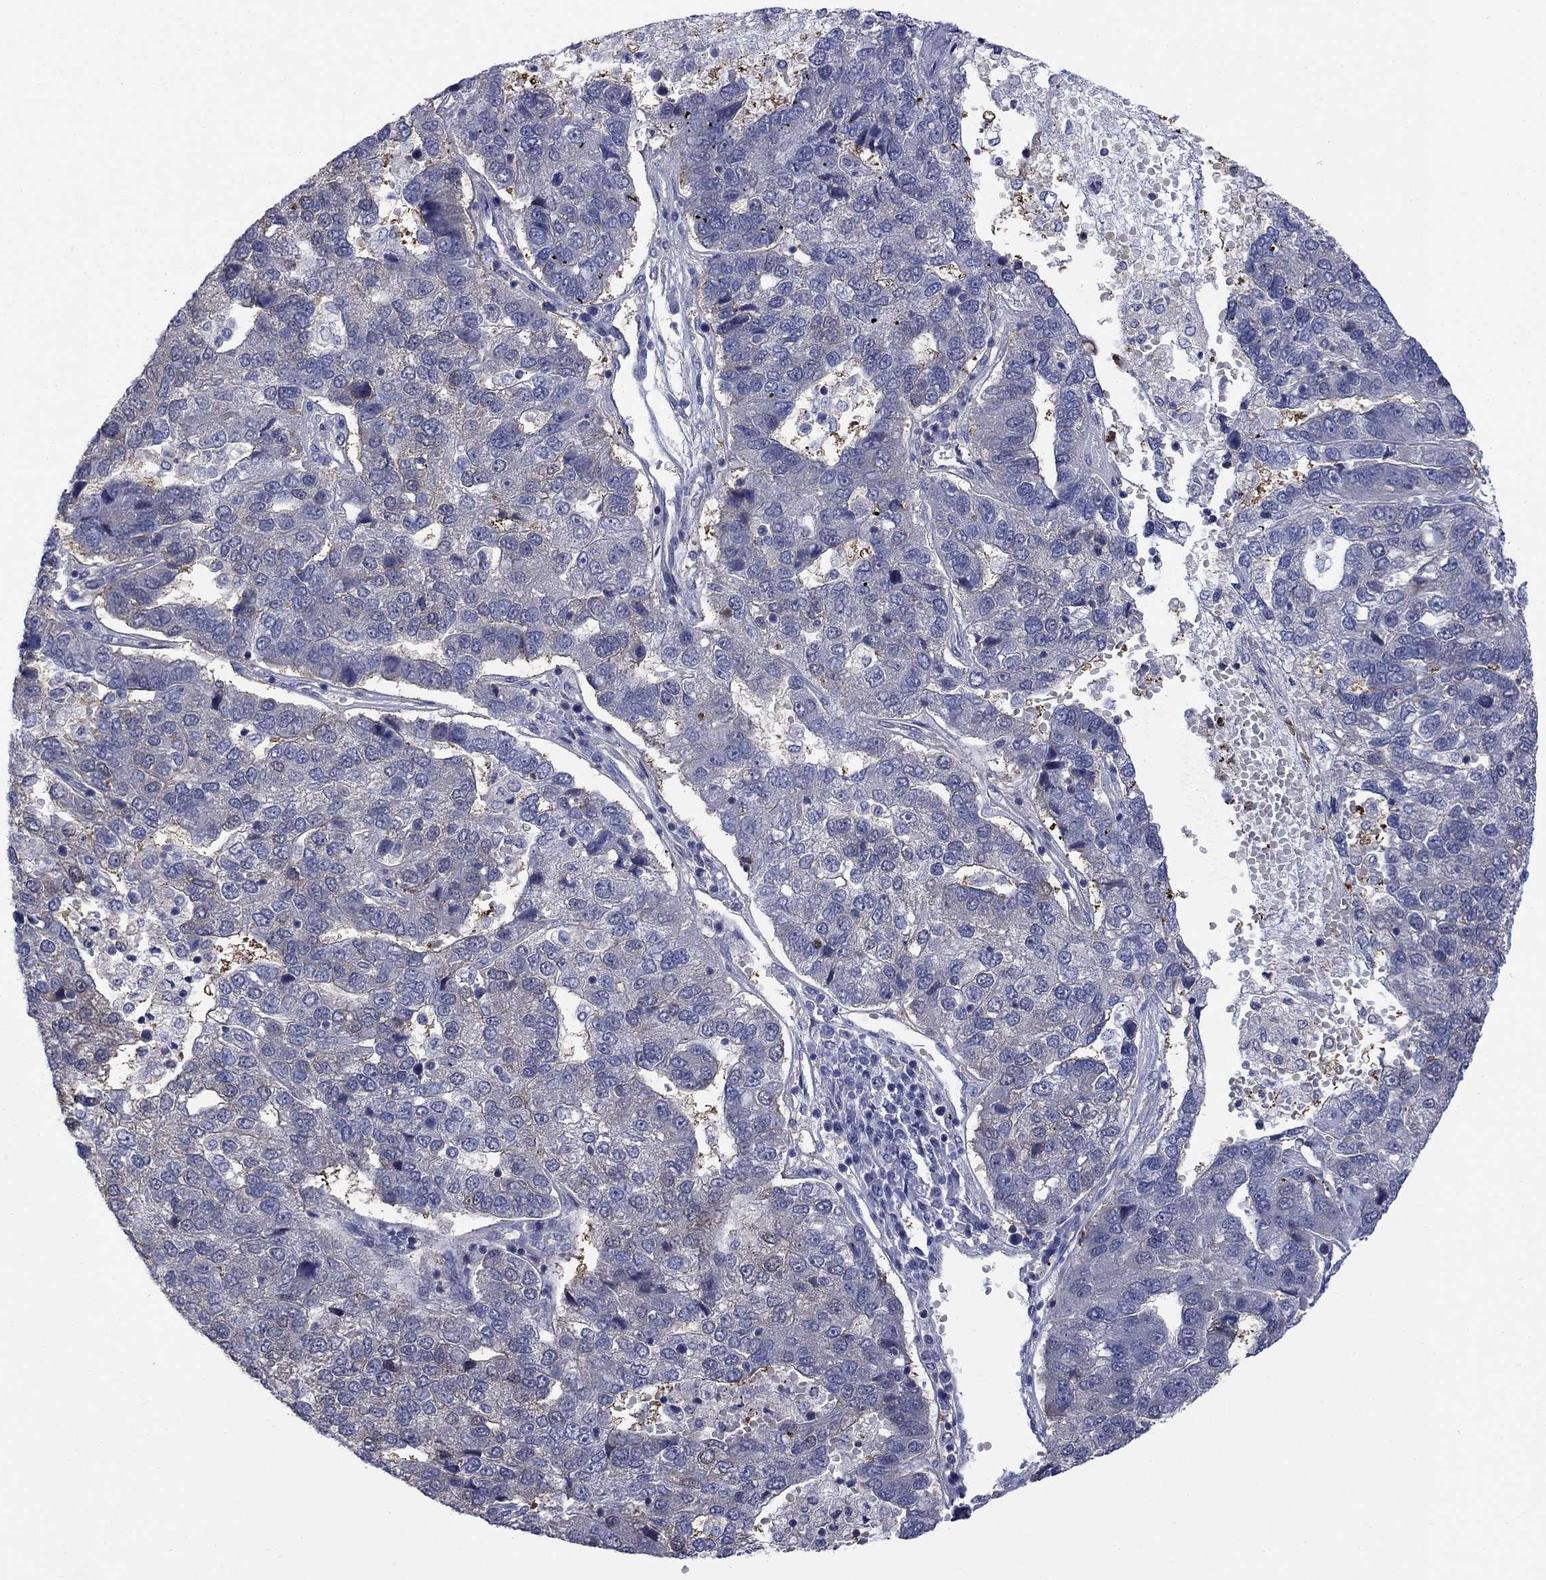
{"staining": {"intensity": "negative", "quantity": "none", "location": "none"}, "tissue": "pancreatic cancer", "cell_type": "Tumor cells", "image_type": "cancer", "snomed": [{"axis": "morphology", "description": "Adenocarcinoma, NOS"}, {"axis": "topography", "description": "Pancreas"}], "caption": "DAB immunohistochemical staining of pancreatic cancer shows no significant staining in tumor cells. The staining was performed using DAB (3,3'-diaminobenzidine) to visualize the protein expression in brown, while the nuclei were stained in blue with hematoxylin (Magnification: 20x).", "gene": "PDZD2", "patient": {"sex": "female", "age": 61}}